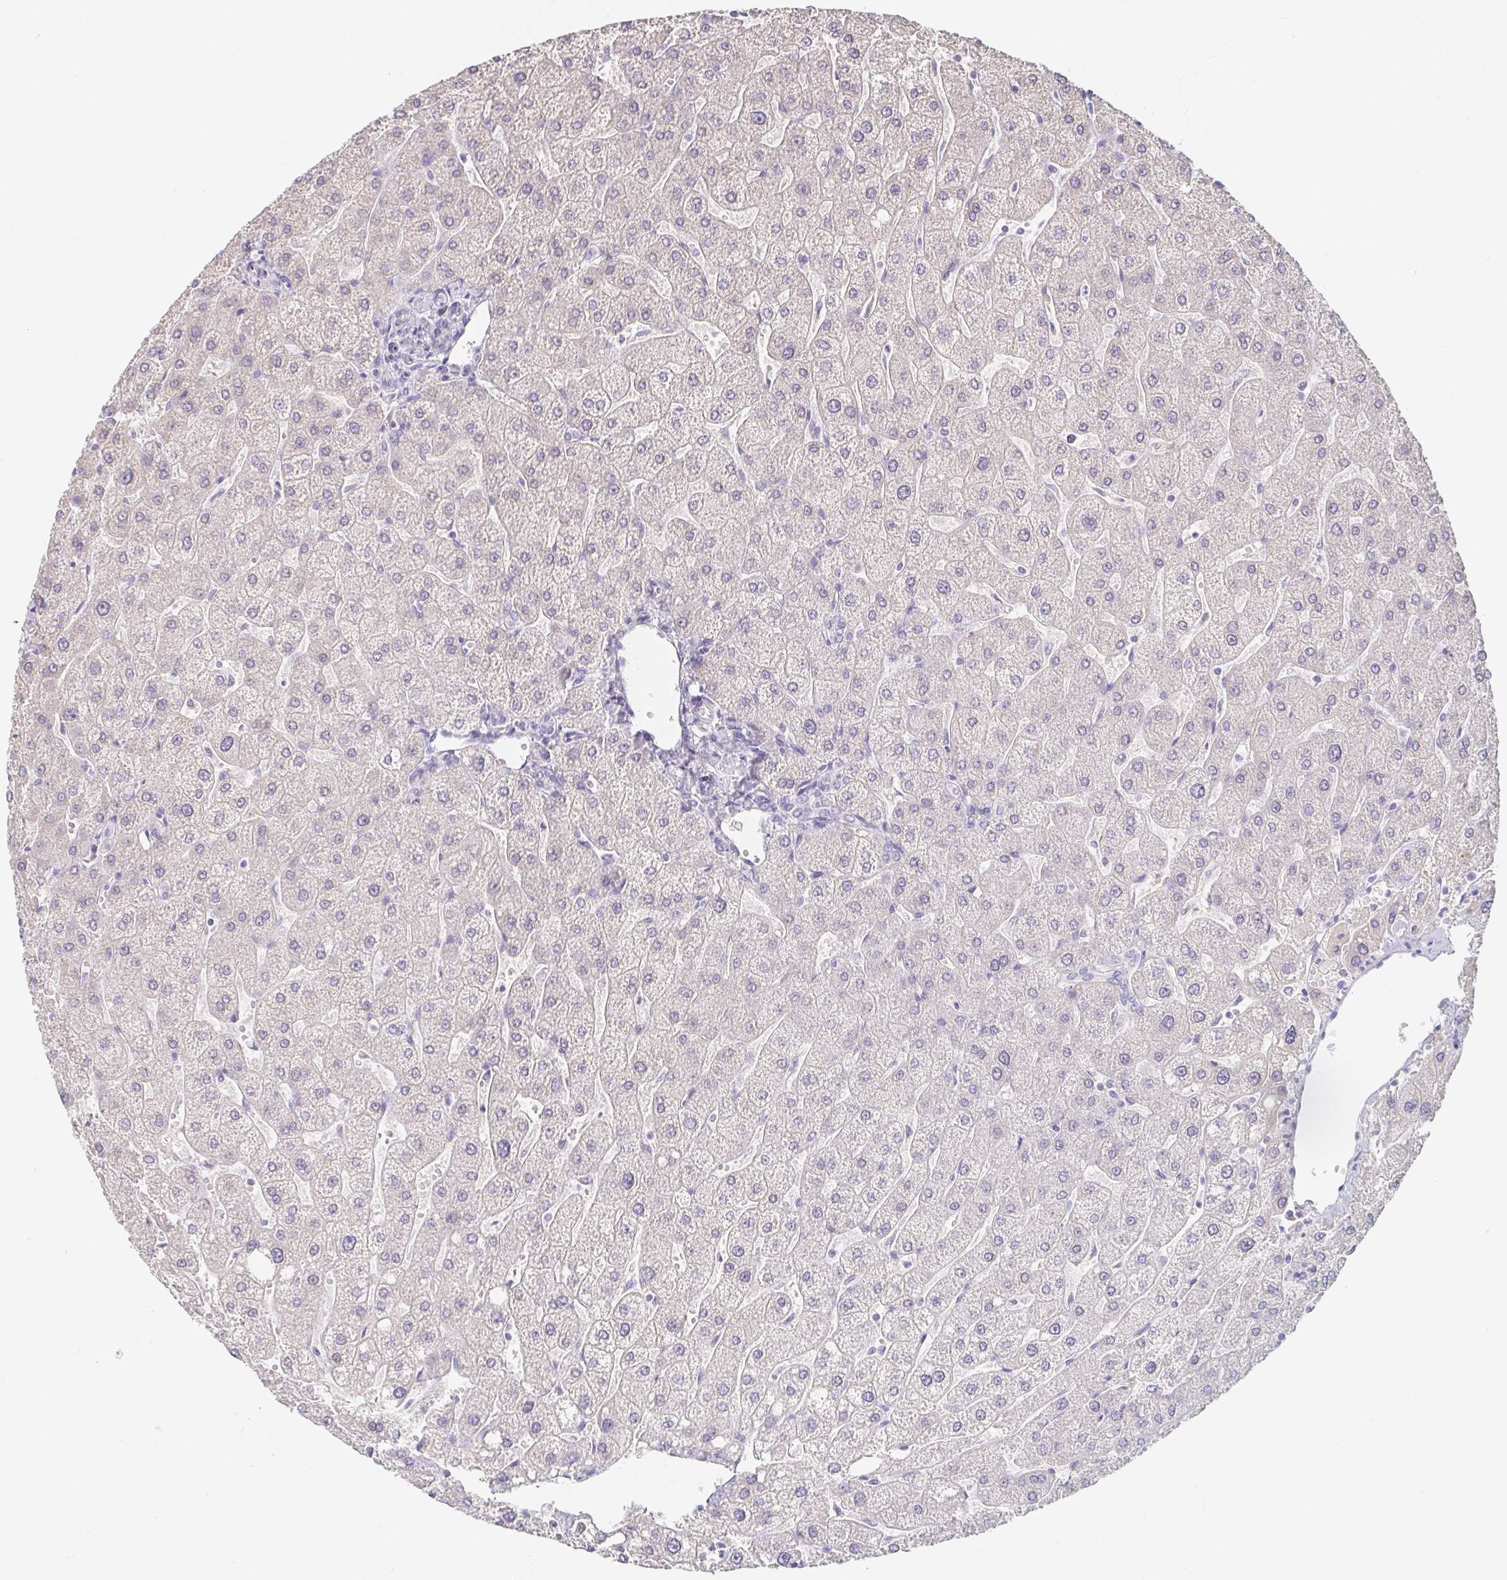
{"staining": {"intensity": "negative", "quantity": "none", "location": "none"}, "tissue": "liver", "cell_type": "Cholangiocytes", "image_type": "normal", "snomed": [{"axis": "morphology", "description": "Normal tissue, NOS"}, {"axis": "topography", "description": "Liver"}], "caption": "IHC of benign liver exhibits no positivity in cholangiocytes.", "gene": "GLIPR1L1", "patient": {"sex": "male", "age": 67}}